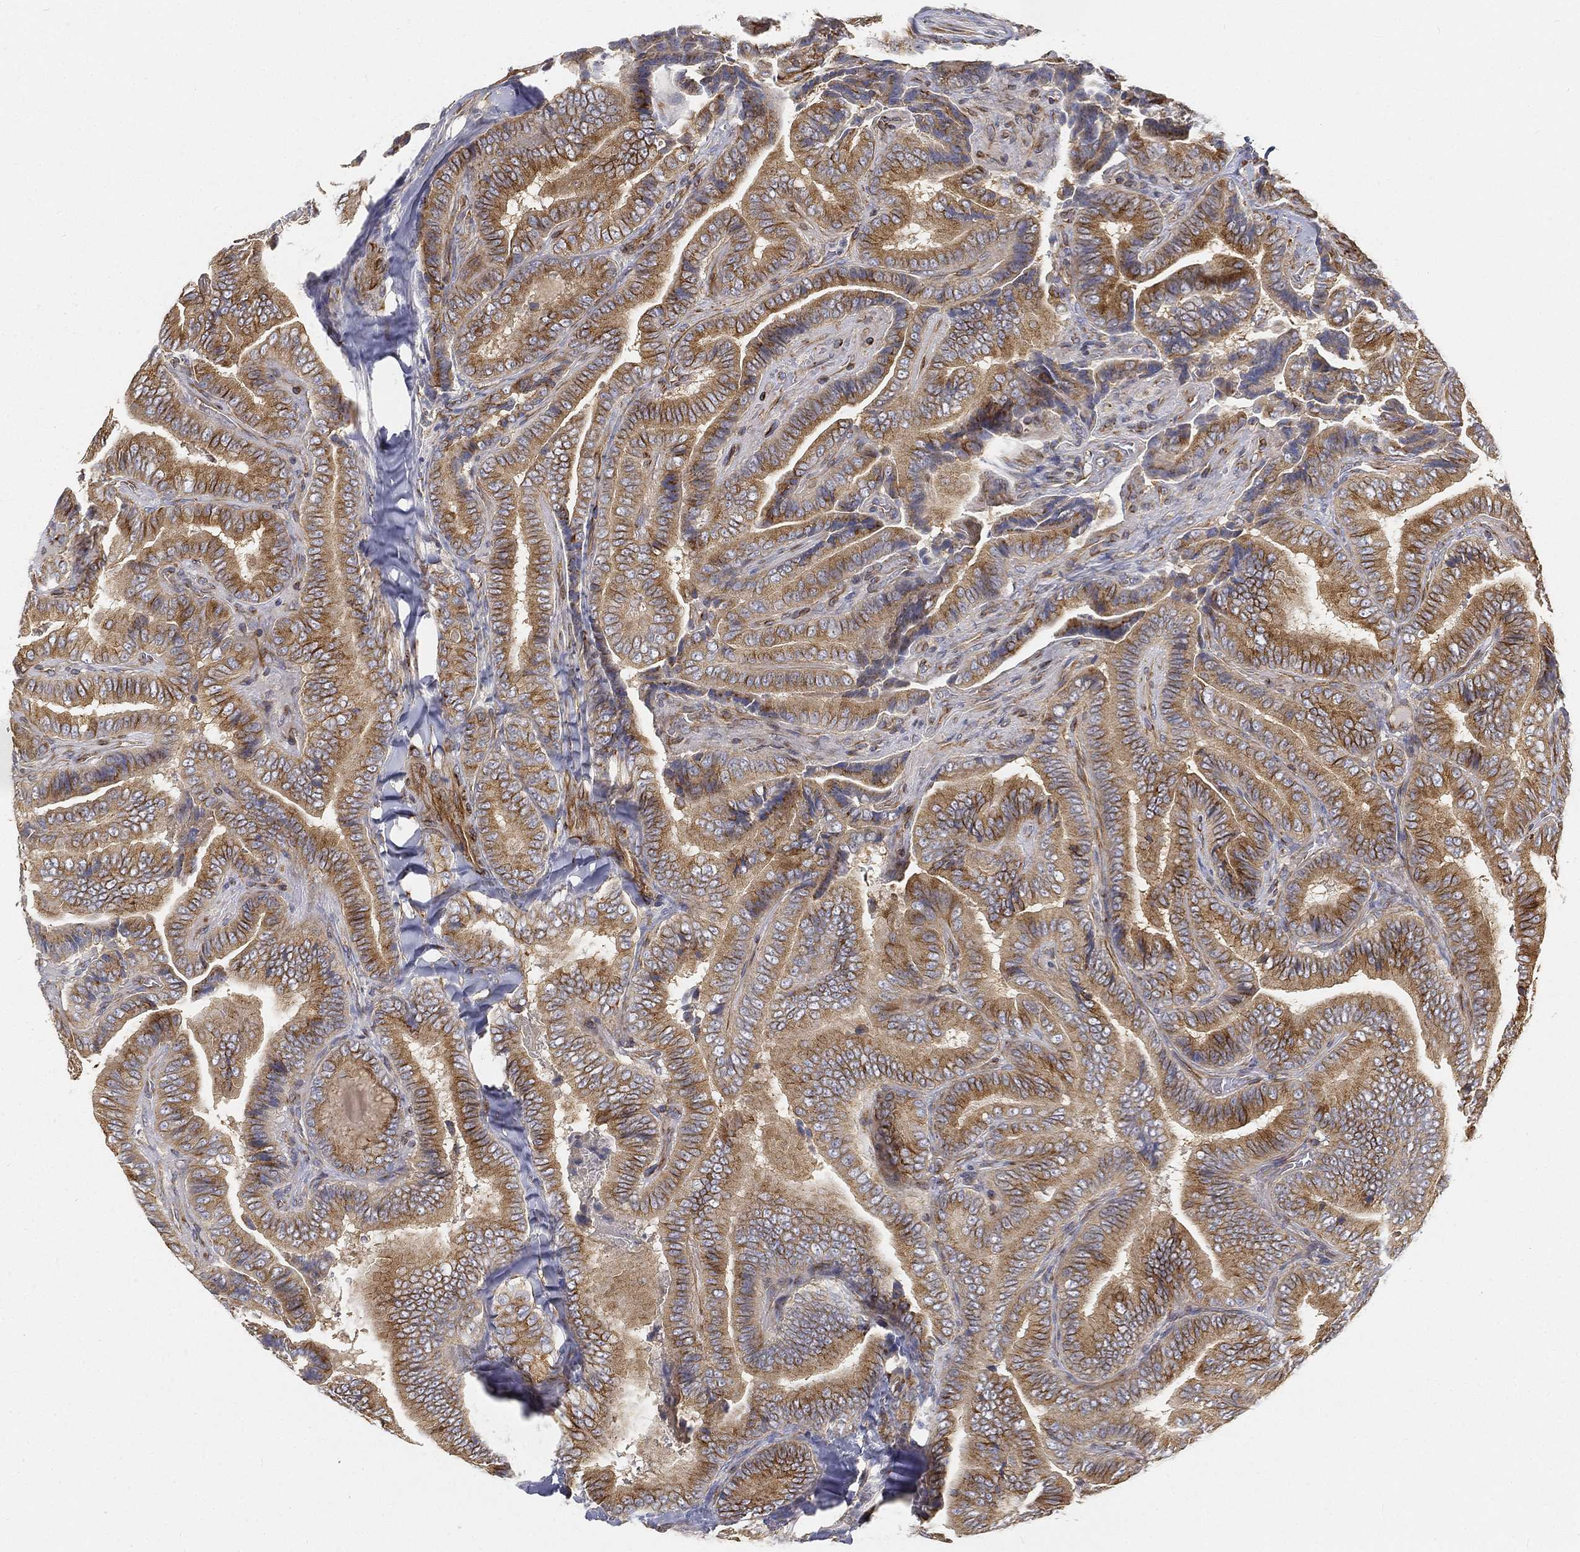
{"staining": {"intensity": "moderate", "quantity": ">75%", "location": "cytoplasmic/membranous"}, "tissue": "thyroid cancer", "cell_type": "Tumor cells", "image_type": "cancer", "snomed": [{"axis": "morphology", "description": "Papillary adenocarcinoma, NOS"}, {"axis": "topography", "description": "Thyroid gland"}], "caption": "Brown immunohistochemical staining in thyroid cancer (papillary adenocarcinoma) reveals moderate cytoplasmic/membranous expression in about >75% of tumor cells.", "gene": "TMEM25", "patient": {"sex": "male", "age": 61}}